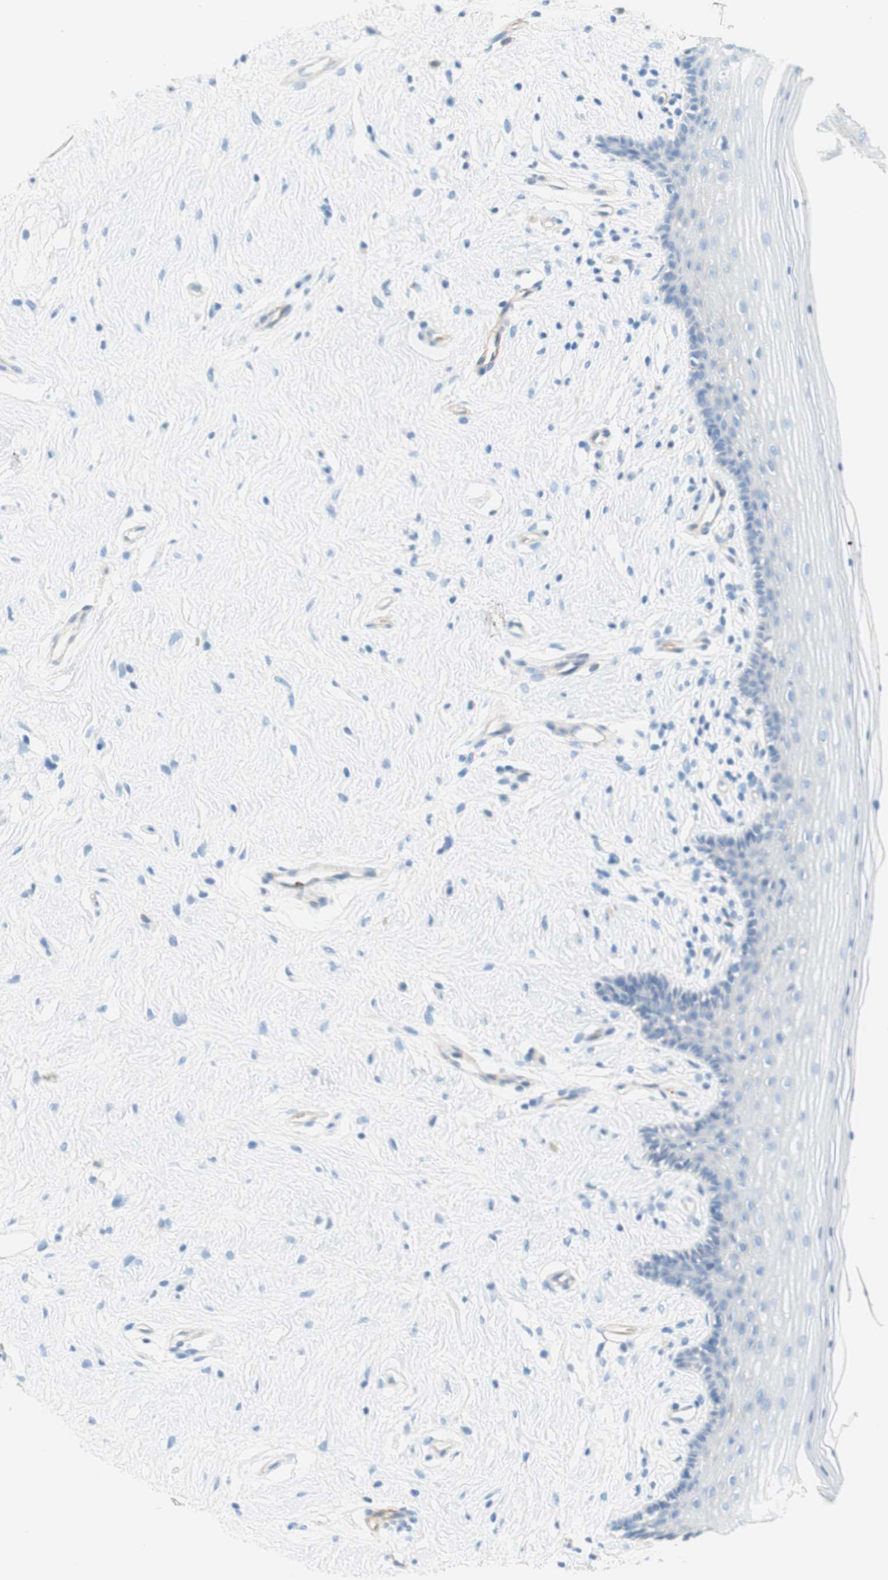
{"staining": {"intensity": "negative", "quantity": "none", "location": "none"}, "tissue": "vagina", "cell_type": "Squamous epithelial cells", "image_type": "normal", "snomed": [{"axis": "morphology", "description": "Normal tissue, NOS"}, {"axis": "topography", "description": "Vagina"}], "caption": "The histopathology image reveals no staining of squamous epithelial cells in normal vagina.", "gene": "STOM", "patient": {"sex": "female", "age": 44}}